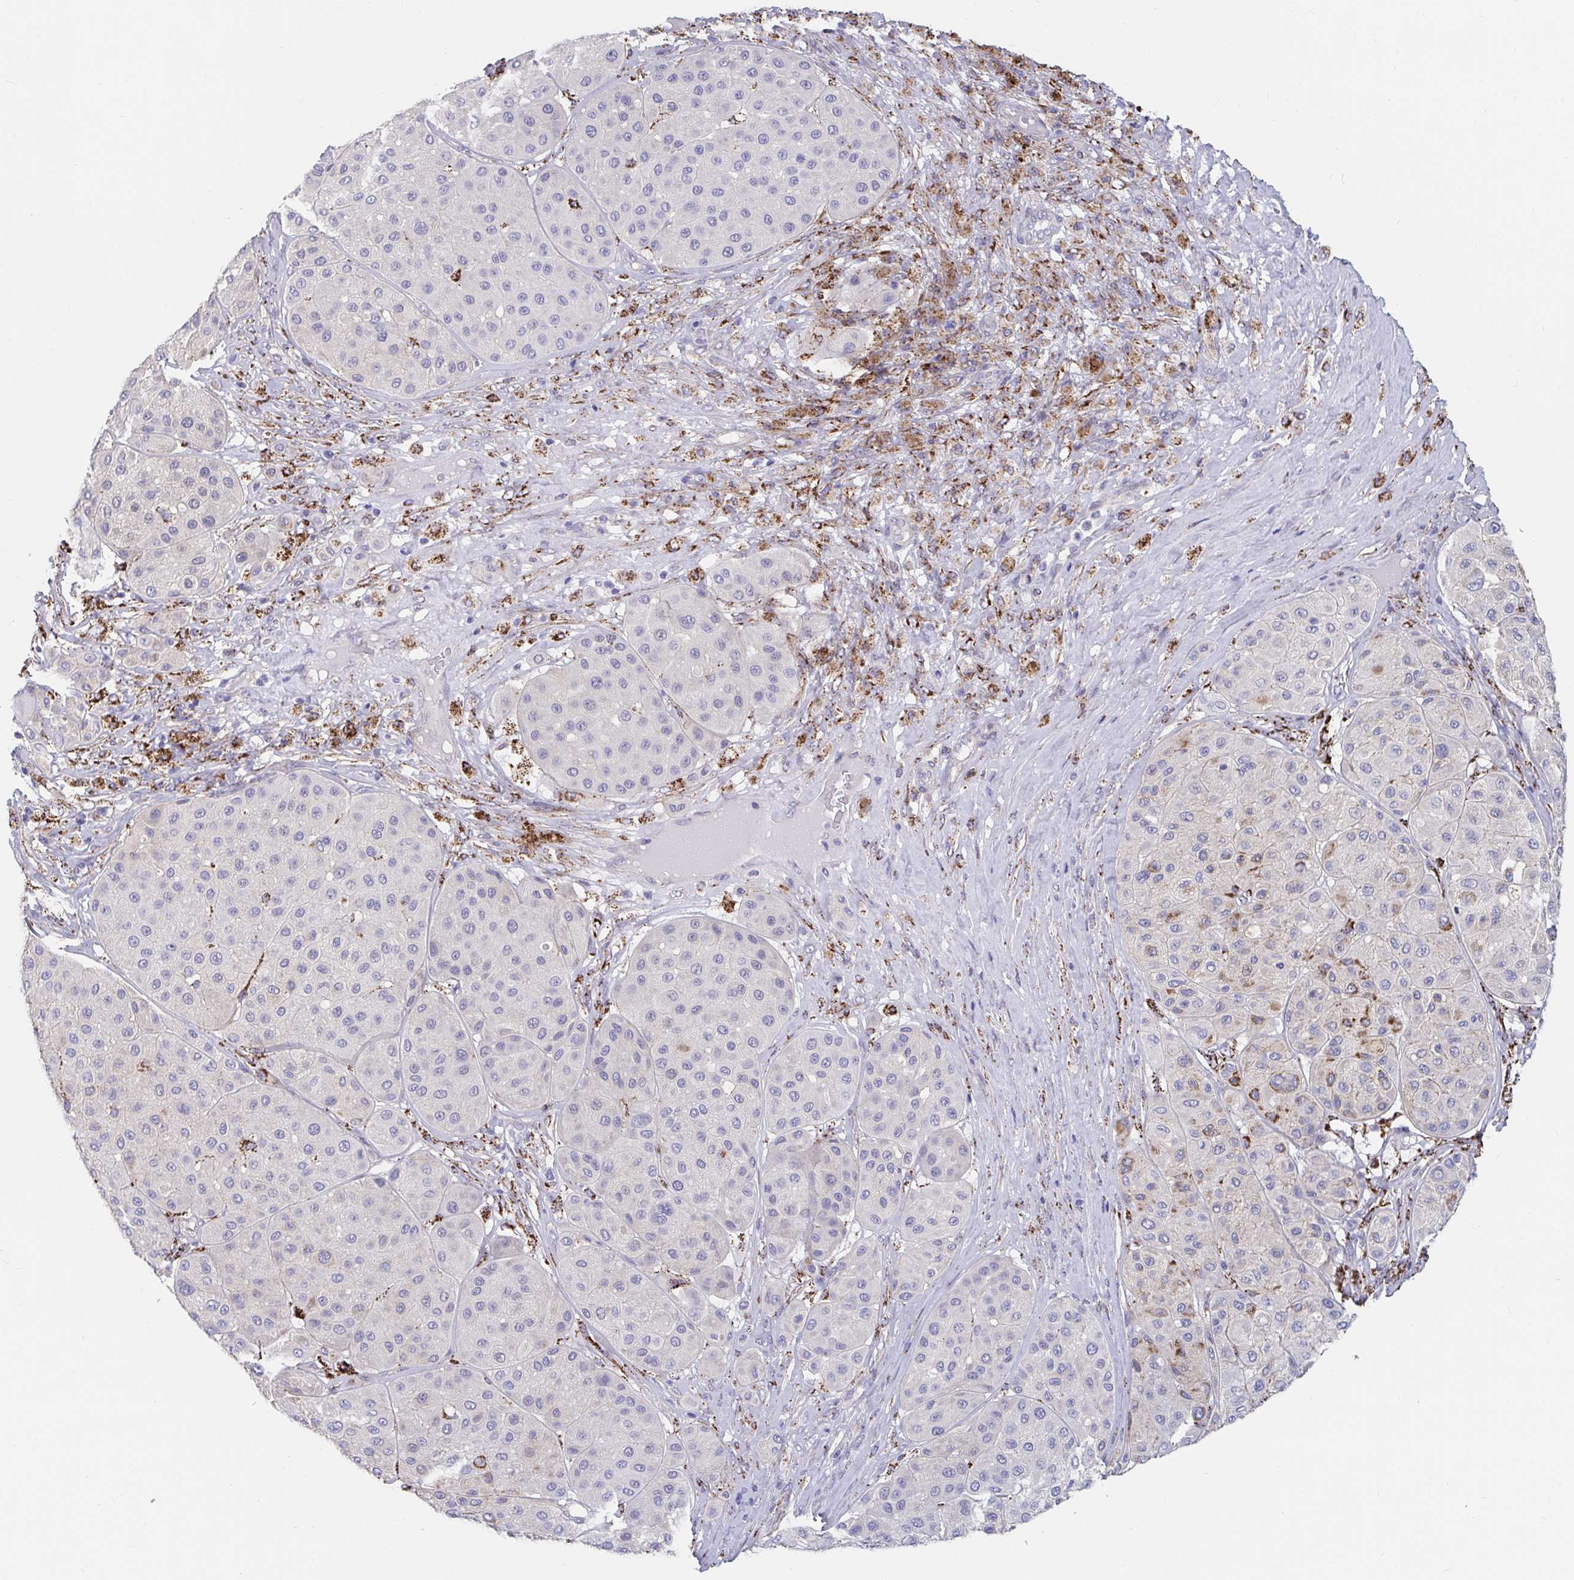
{"staining": {"intensity": "negative", "quantity": "none", "location": "none"}, "tissue": "melanoma", "cell_type": "Tumor cells", "image_type": "cancer", "snomed": [{"axis": "morphology", "description": "Malignant melanoma, Metastatic site"}, {"axis": "topography", "description": "Smooth muscle"}], "caption": "Tumor cells are negative for protein expression in human melanoma.", "gene": "FAM156B", "patient": {"sex": "male", "age": 41}}